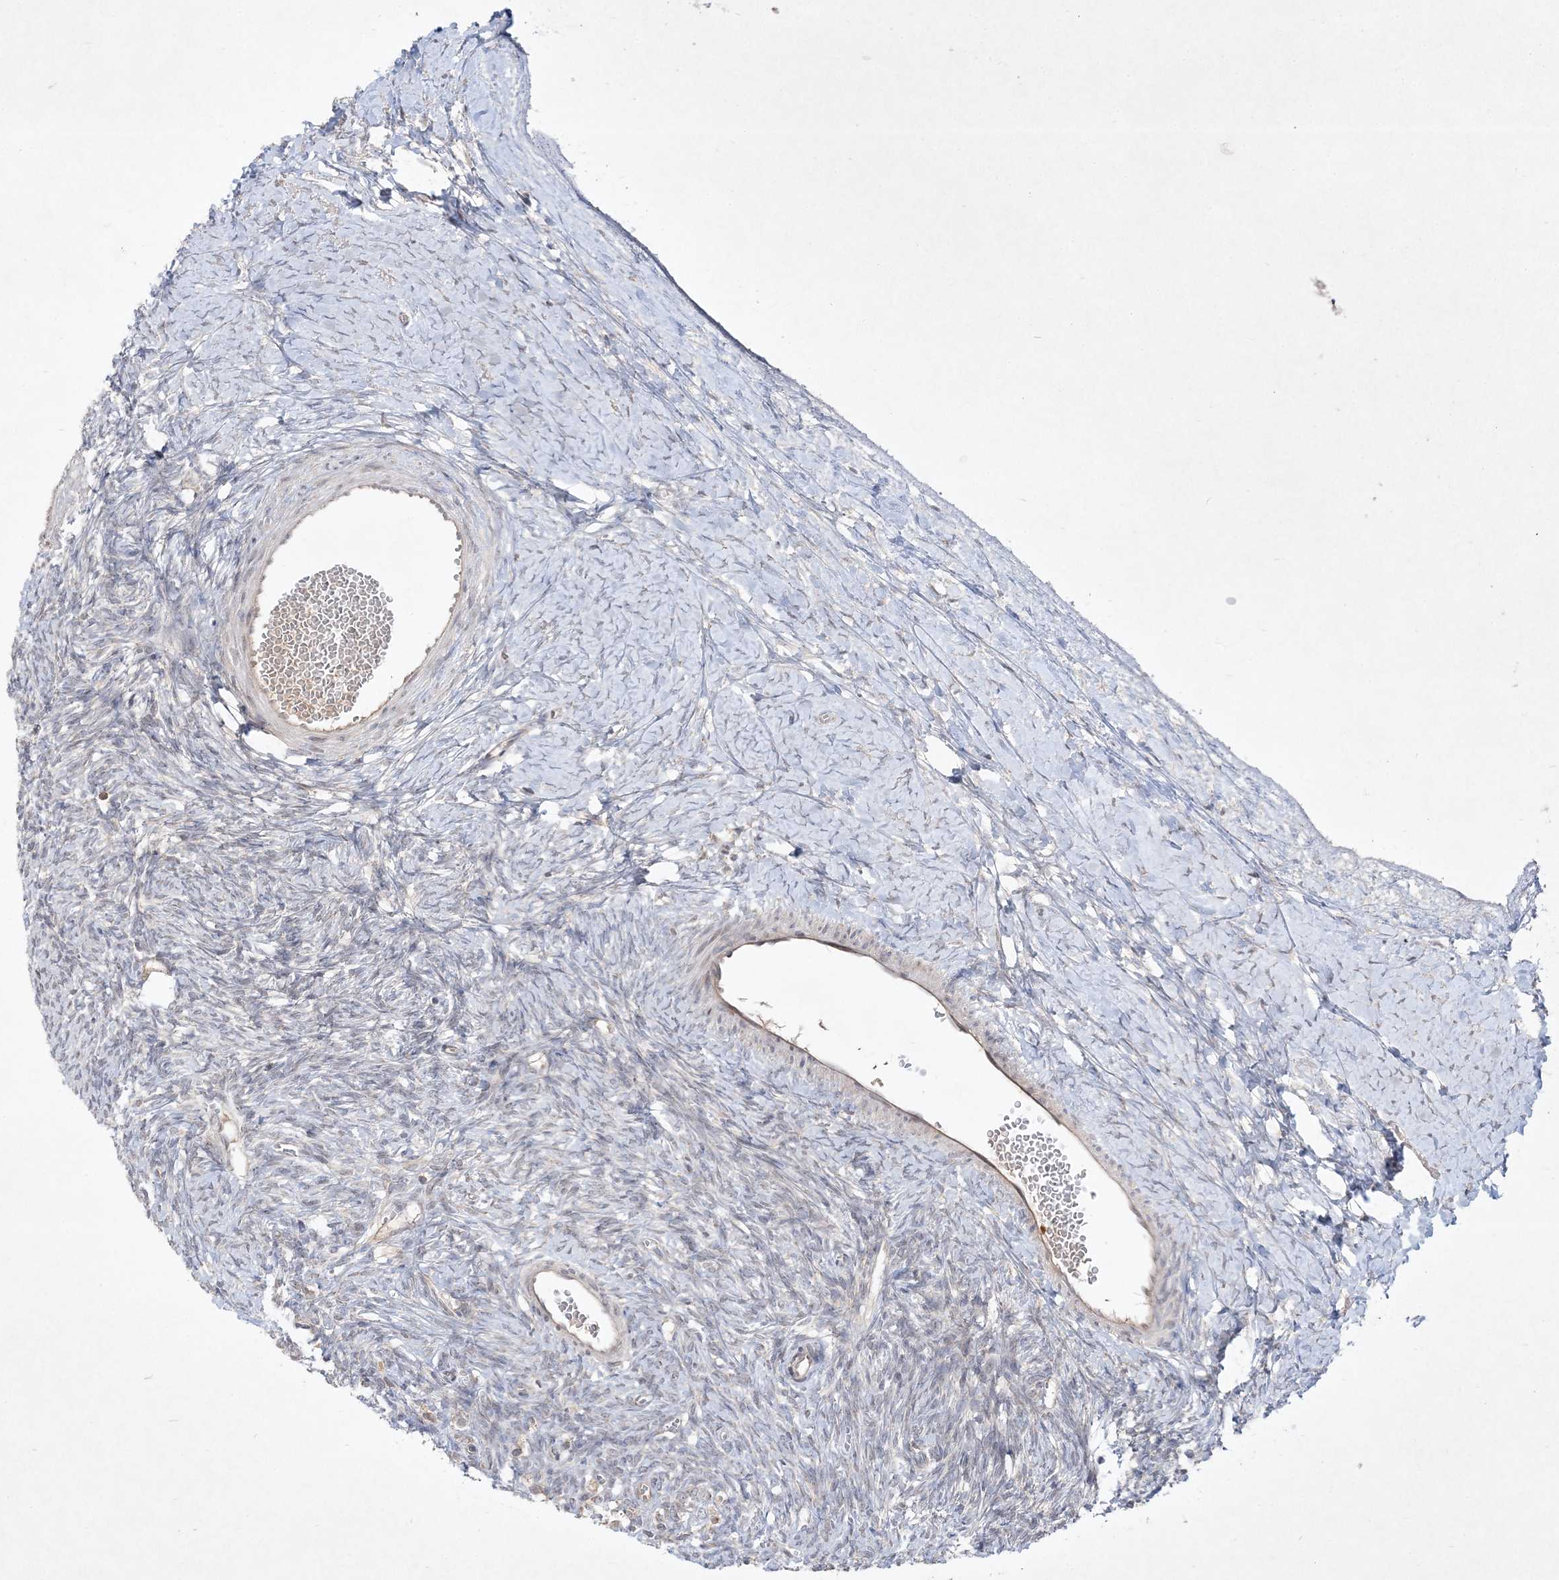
{"staining": {"intensity": "negative", "quantity": "none", "location": "none"}, "tissue": "ovary", "cell_type": "Ovarian stroma cells", "image_type": "normal", "snomed": [{"axis": "morphology", "description": "Normal tissue, NOS"}, {"axis": "morphology", "description": "Developmental malformation"}, {"axis": "topography", "description": "Ovary"}], "caption": "The image demonstrates no significant staining in ovarian stroma cells of ovary. Nuclei are stained in blue.", "gene": "CLNK", "patient": {"sex": "female", "age": 39}}